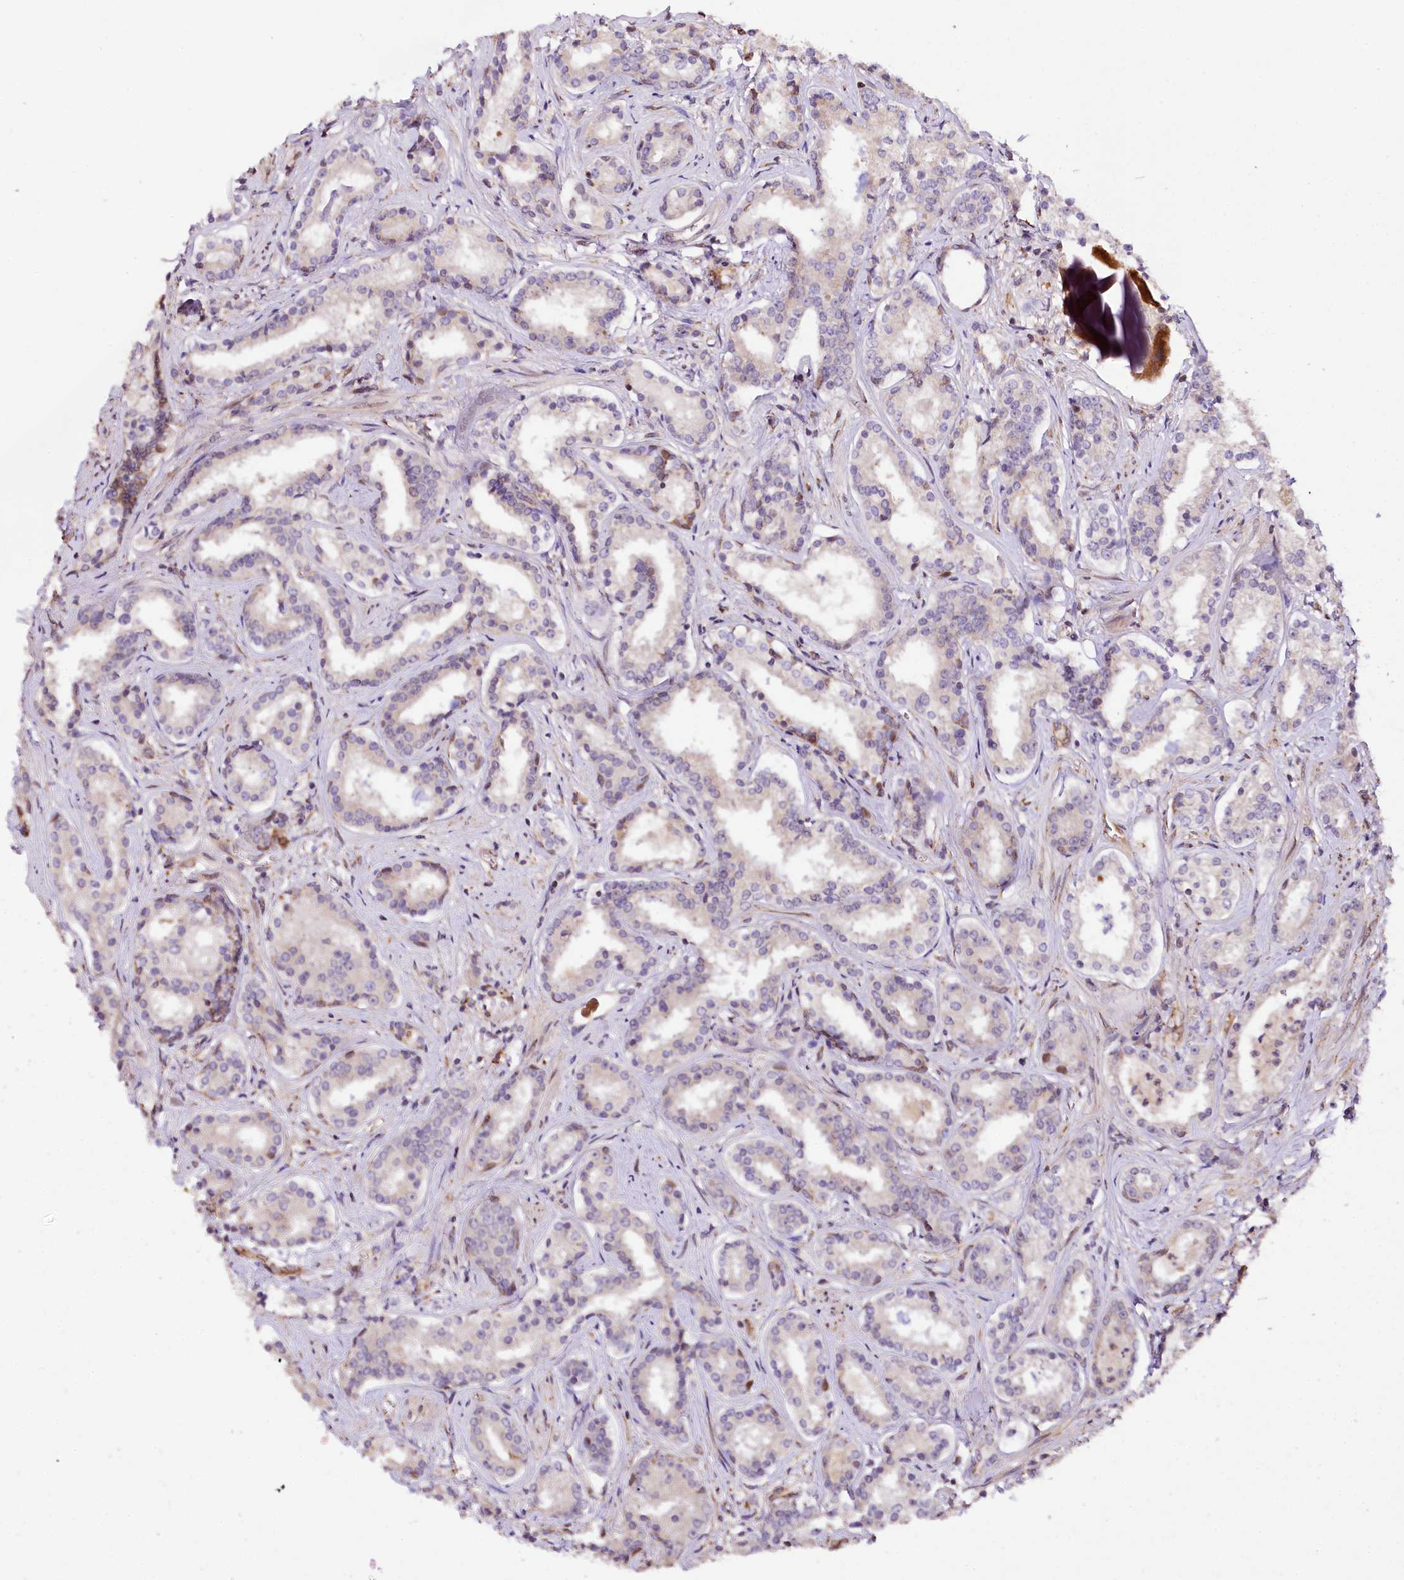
{"staining": {"intensity": "negative", "quantity": "none", "location": "none"}, "tissue": "prostate cancer", "cell_type": "Tumor cells", "image_type": "cancer", "snomed": [{"axis": "morphology", "description": "Adenocarcinoma, High grade"}, {"axis": "topography", "description": "Prostate"}], "caption": "An IHC micrograph of adenocarcinoma (high-grade) (prostate) is shown. There is no staining in tumor cells of adenocarcinoma (high-grade) (prostate).", "gene": "CUTC", "patient": {"sex": "male", "age": 58}}